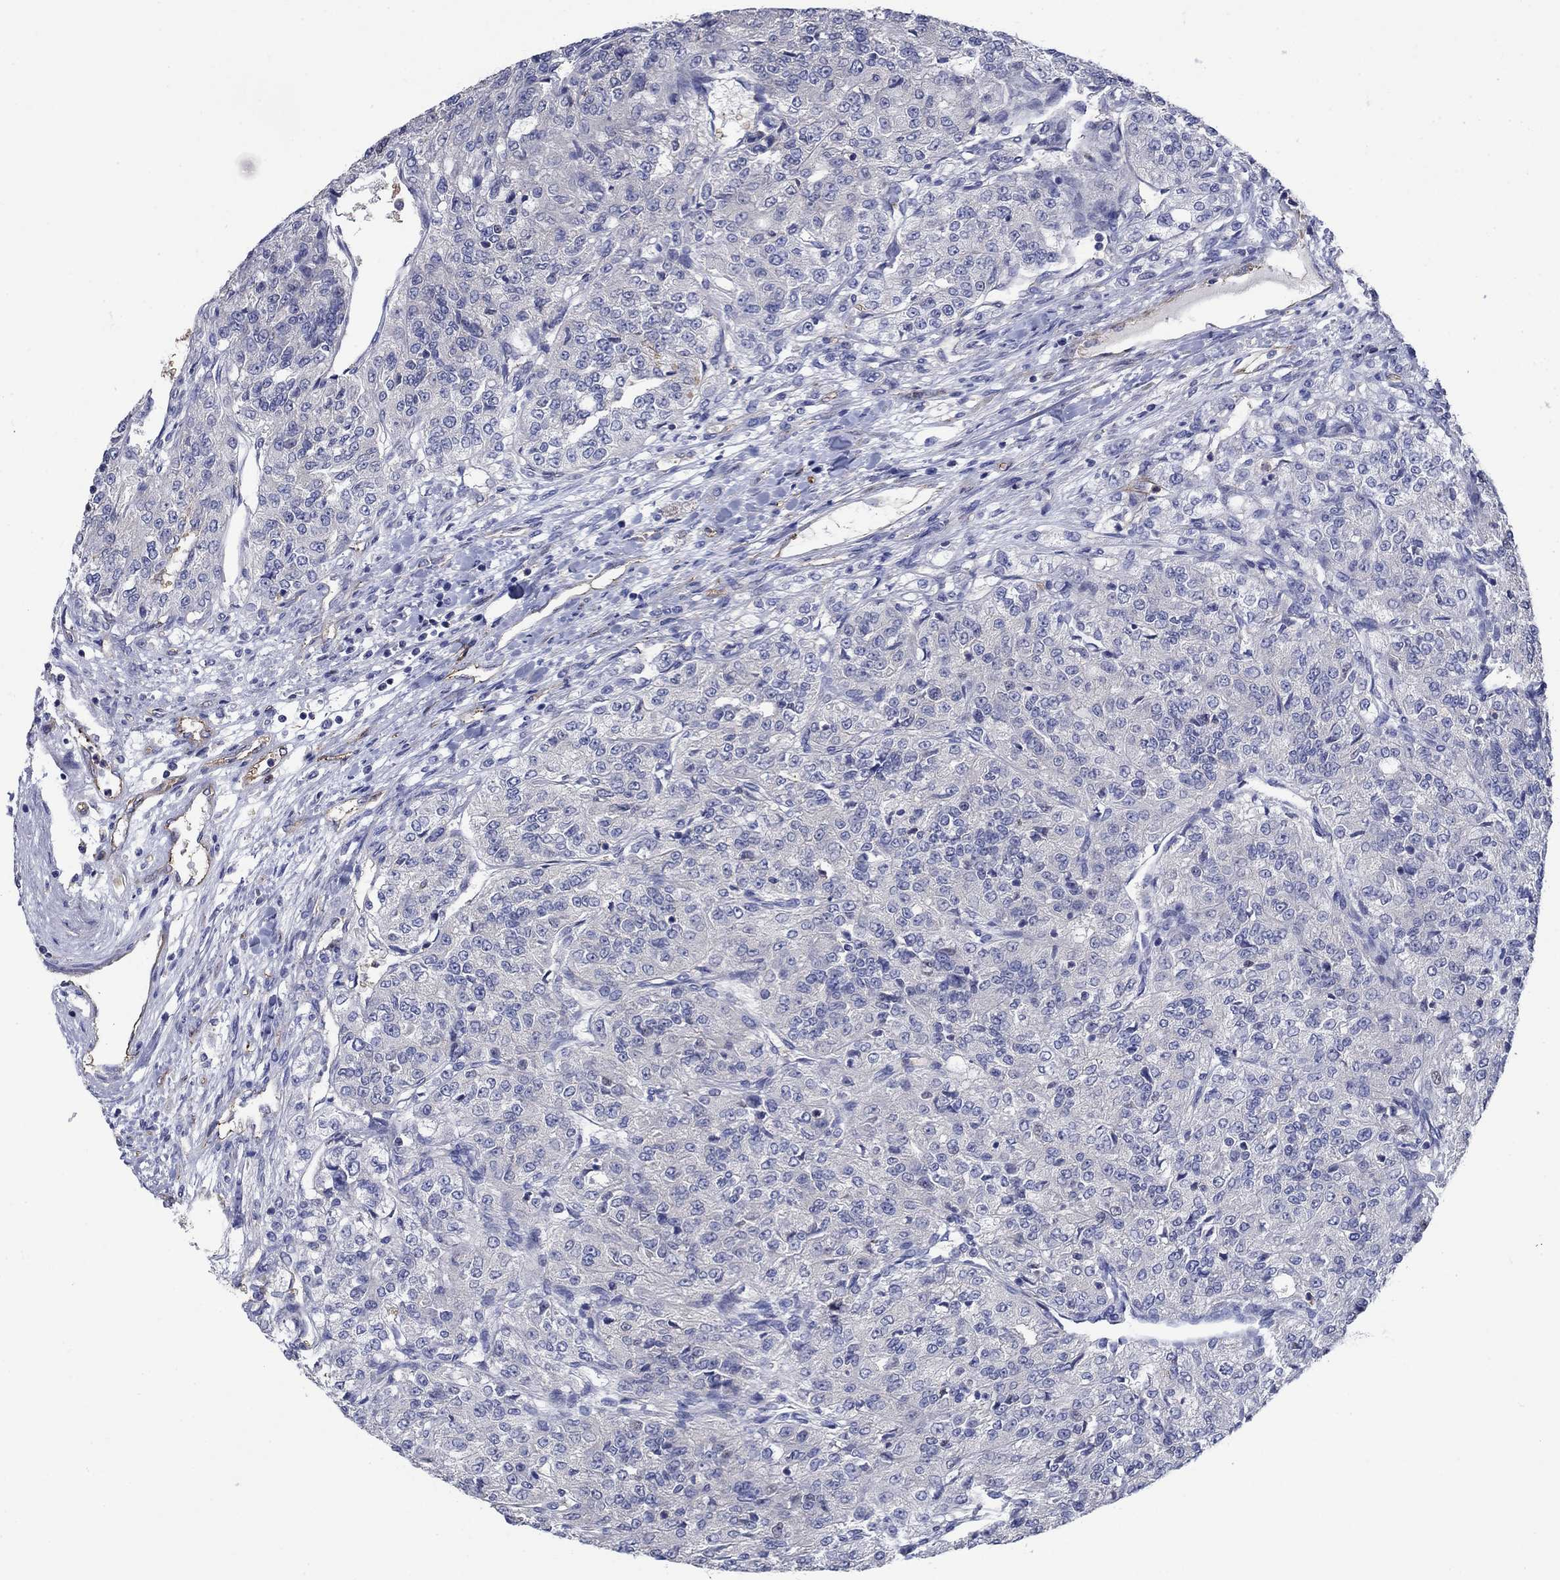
{"staining": {"intensity": "negative", "quantity": "none", "location": "none"}, "tissue": "renal cancer", "cell_type": "Tumor cells", "image_type": "cancer", "snomed": [{"axis": "morphology", "description": "Adenocarcinoma, NOS"}, {"axis": "topography", "description": "Kidney"}], "caption": "Tumor cells show no significant protein expression in renal cancer.", "gene": "FLNC", "patient": {"sex": "female", "age": 63}}